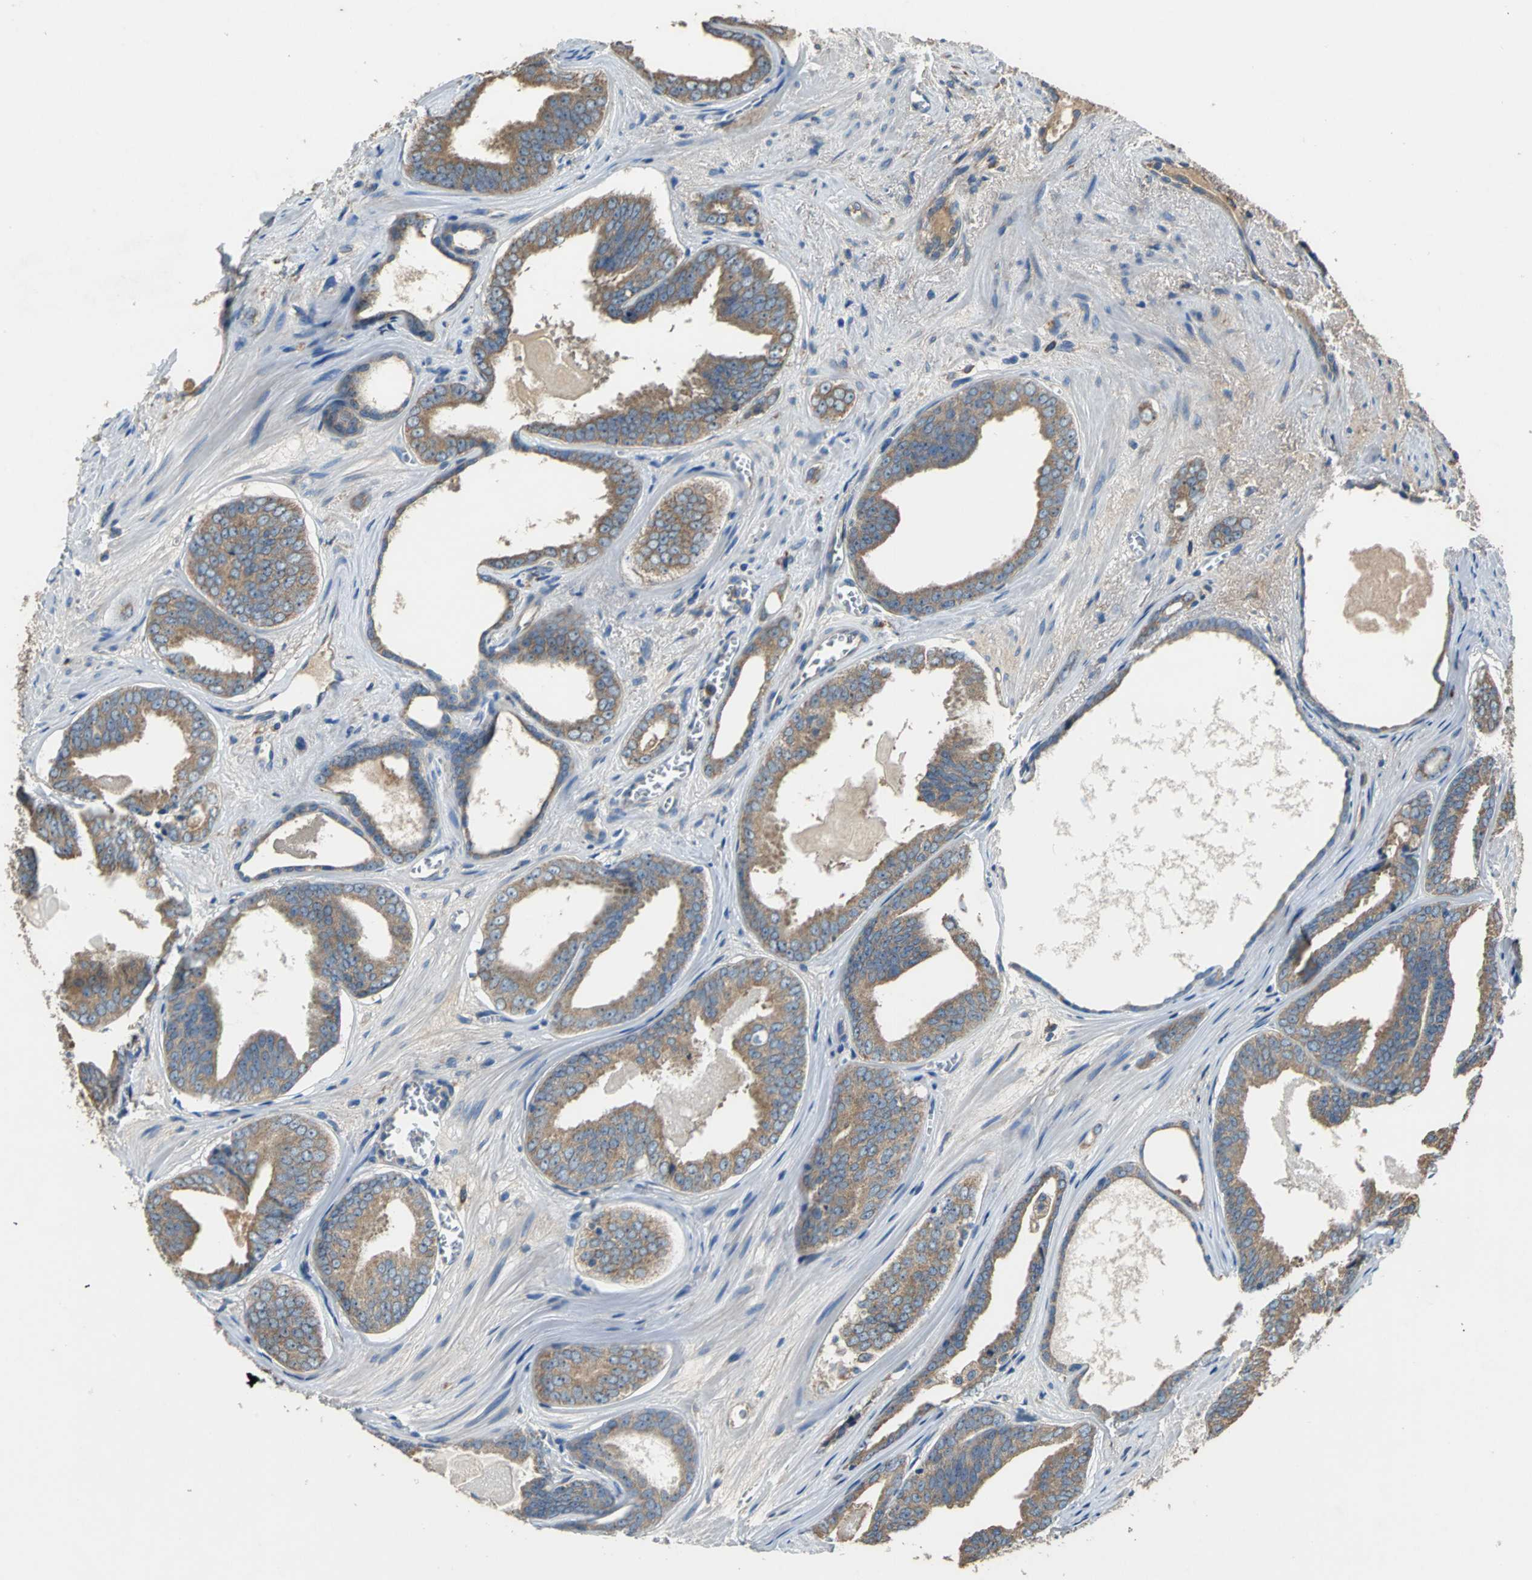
{"staining": {"intensity": "moderate", "quantity": ">75%", "location": "cytoplasmic/membranous"}, "tissue": "prostate cancer", "cell_type": "Tumor cells", "image_type": "cancer", "snomed": [{"axis": "morphology", "description": "Adenocarcinoma, Medium grade"}, {"axis": "topography", "description": "Prostate"}], "caption": "Moderate cytoplasmic/membranous positivity is appreciated in about >75% of tumor cells in medium-grade adenocarcinoma (prostate).", "gene": "HEPH", "patient": {"sex": "male", "age": 79}}